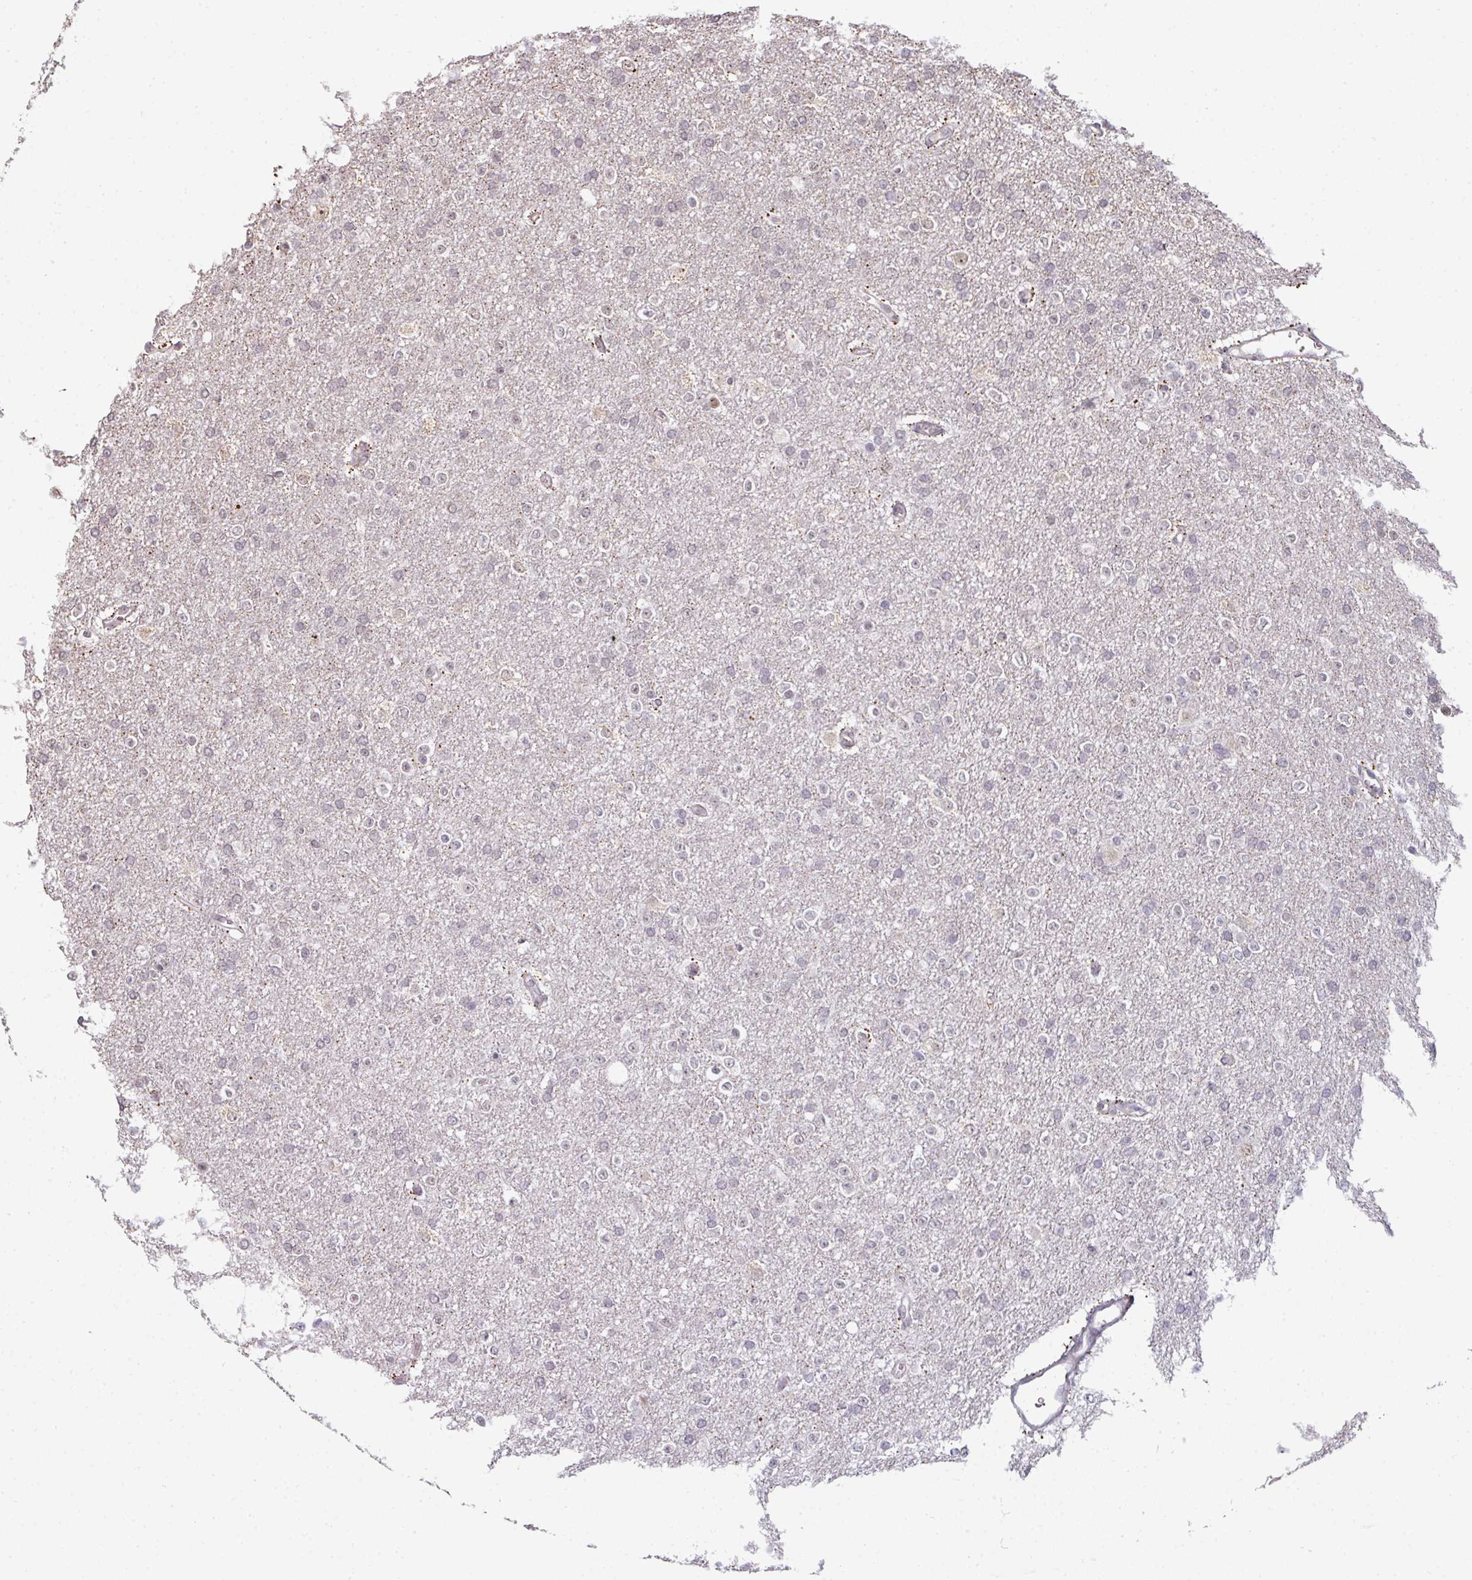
{"staining": {"intensity": "weak", "quantity": "<25%", "location": "nuclear"}, "tissue": "glioma", "cell_type": "Tumor cells", "image_type": "cancer", "snomed": [{"axis": "morphology", "description": "Glioma, malignant, Low grade"}, {"axis": "topography", "description": "Brain"}], "caption": "An image of human malignant low-grade glioma is negative for staining in tumor cells. (Brightfield microscopy of DAB (3,3'-diaminobenzidine) IHC at high magnification).", "gene": "GTF2H3", "patient": {"sex": "female", "age": 34}}